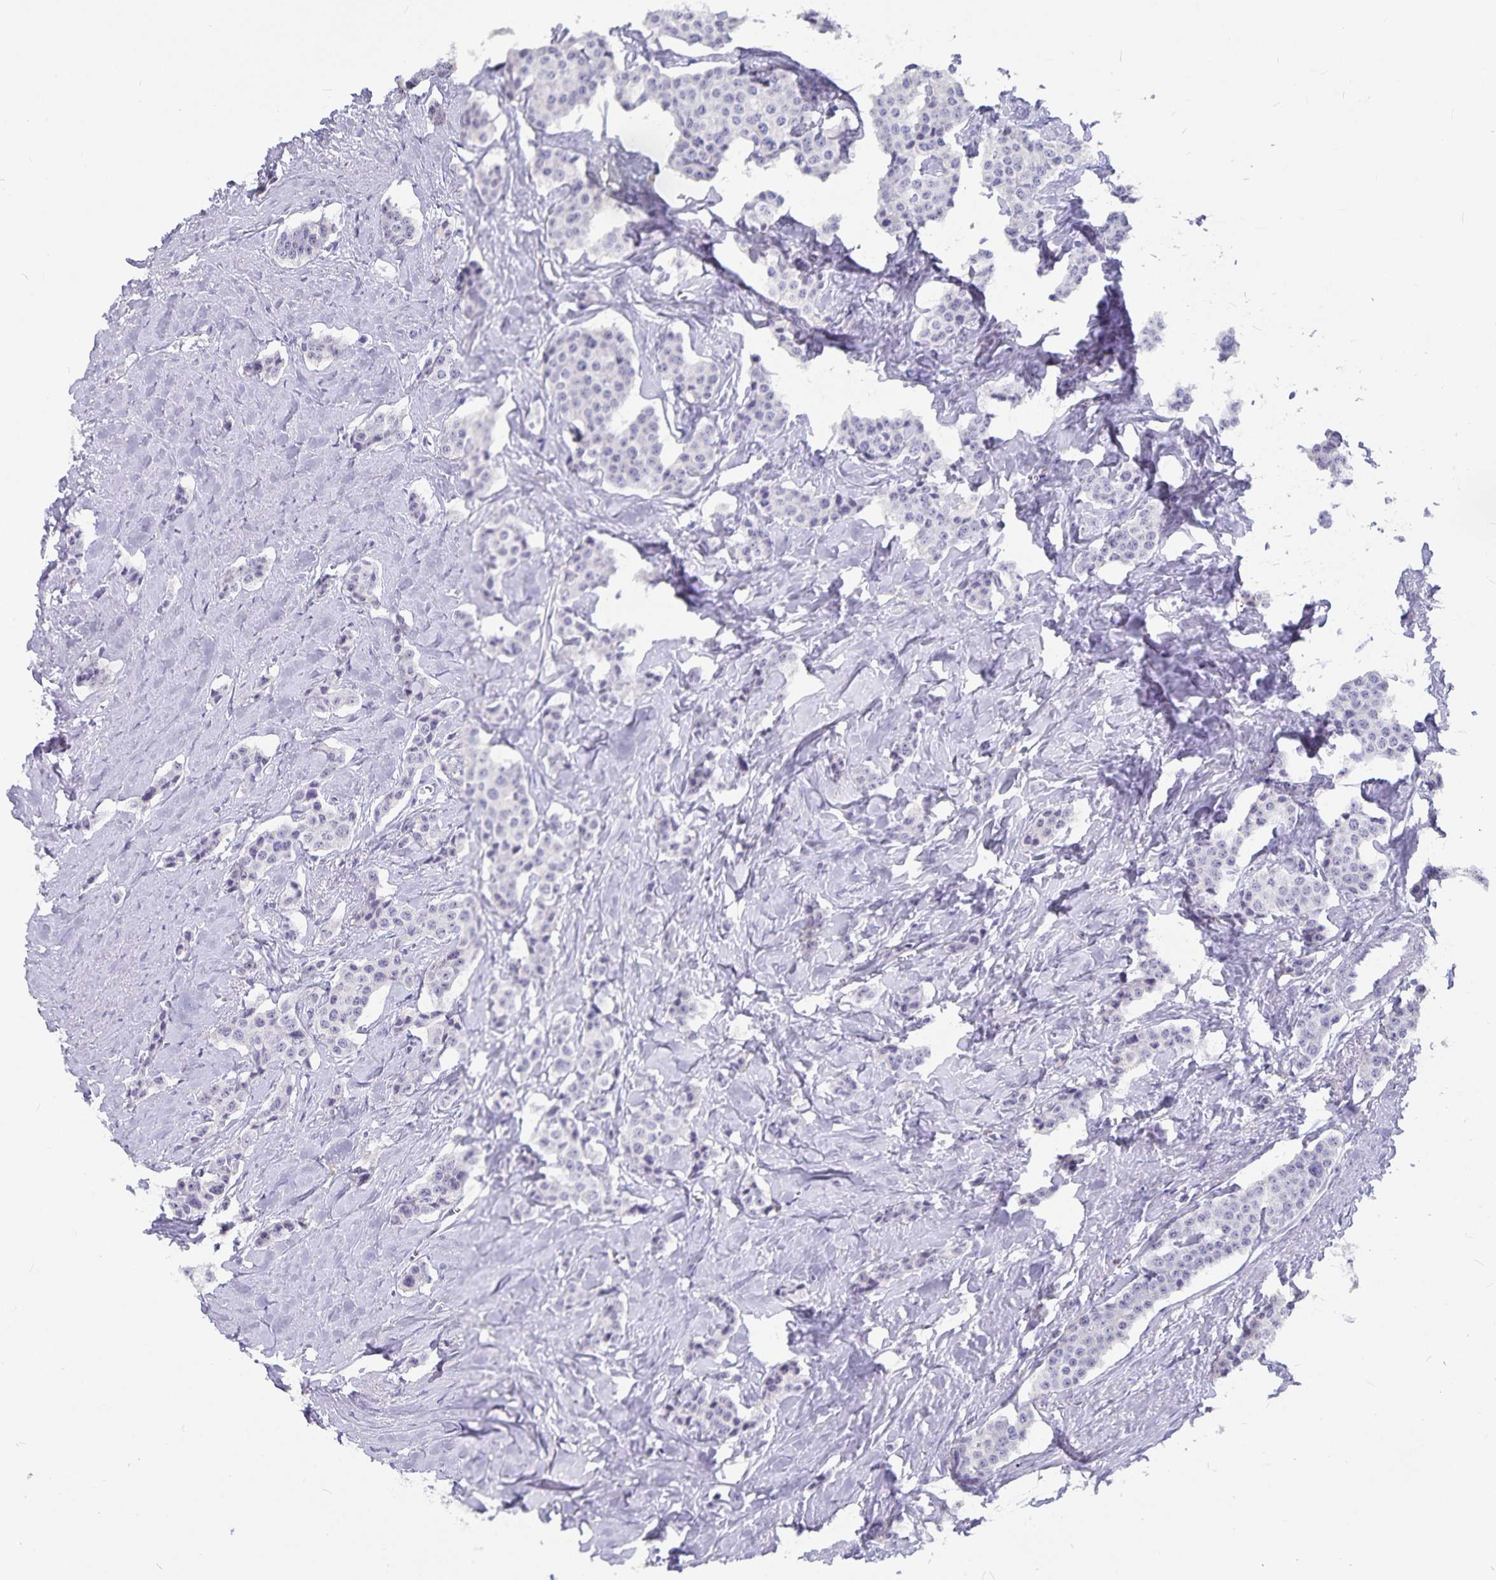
{"staining": {"intensity": "negative", "quantity": "none", "location": "none"}, "tissue": "carcinoid", "cell_type": "Tumor cells", "image_type": "cancer", "snomed": [{"axis": "morphology", "description": "Carcinoid, malignant, NOS"}, {"axis": "topography", "description": "Small intestine"}], "caption": "DAB immunohistochemical staining of carcinoid exhibits no significant staining in tumor cells.", "gene": "PLAC1", "patient": {"sex": "female", "age": 64}}